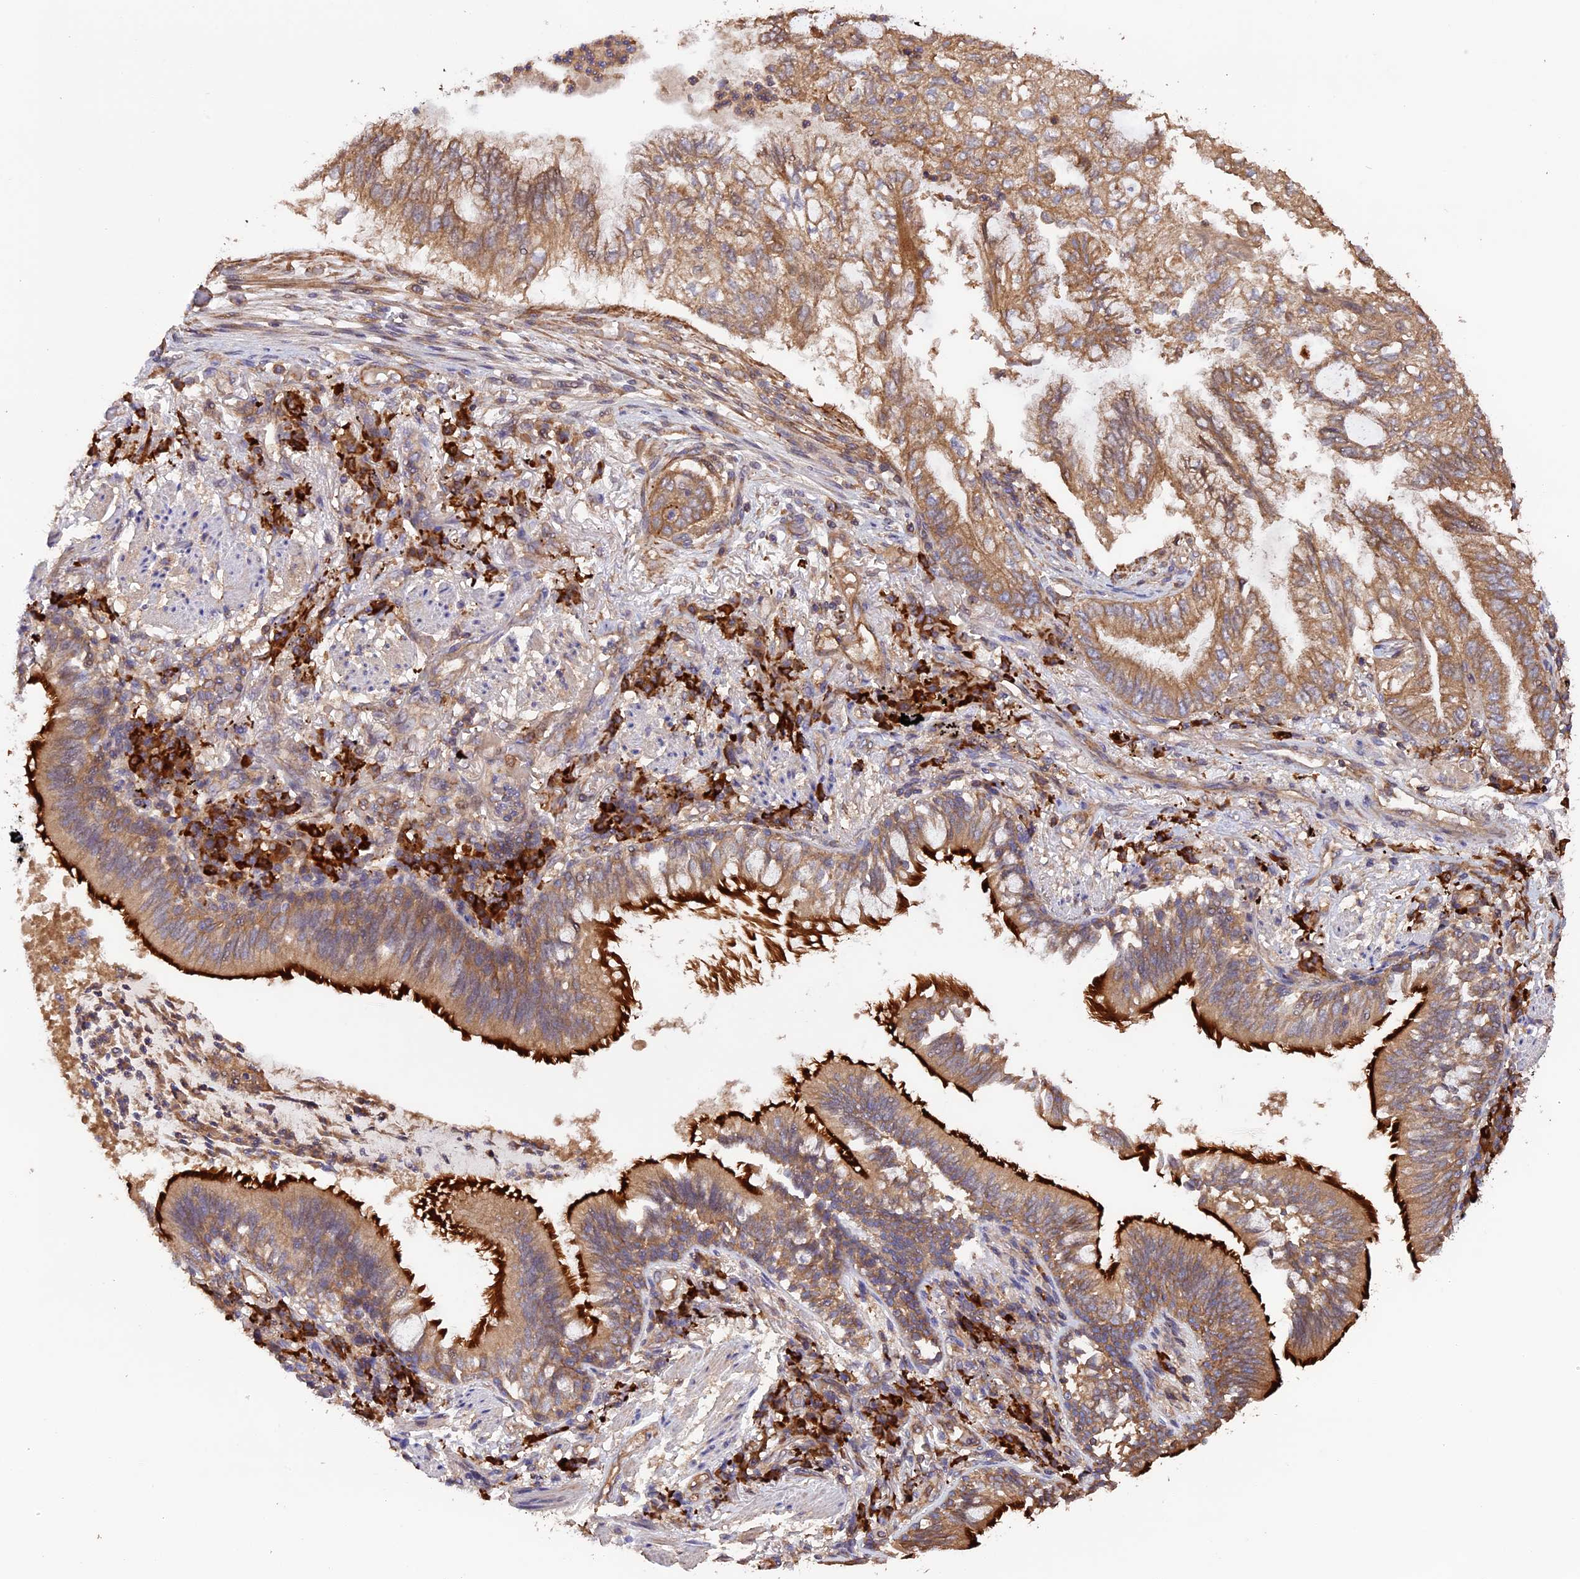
{"staining": {"intensity": "moderate", "quantity": ">75%", "location": "cytoplasmic/membranous"}, "tissue": "lung cancer", "cell_type": "Tumor cells", "image_type": "cancer", "snomed": [{"axis": "morphology", "description": "Adenocarcinoma, NOS"}, {"axis": "topography", "description": "Lung"}], "caption": "Lung cancer stained with DAB (3,3'-diaminobenzidine) immunohistochemistry (IHC) reveals medium levels of moderate cytoplasmic/membranous positivity in about >75% of tumor cells. The staining was performed using DAB (3,3'-diaminobenzidine) to visualize the protein expression in brown, while the nuclei were stained in blue with hematoxylin (Magnification: 20x).", "gene": "GAS8", "patient": {"sex": "female", "age": 70}}